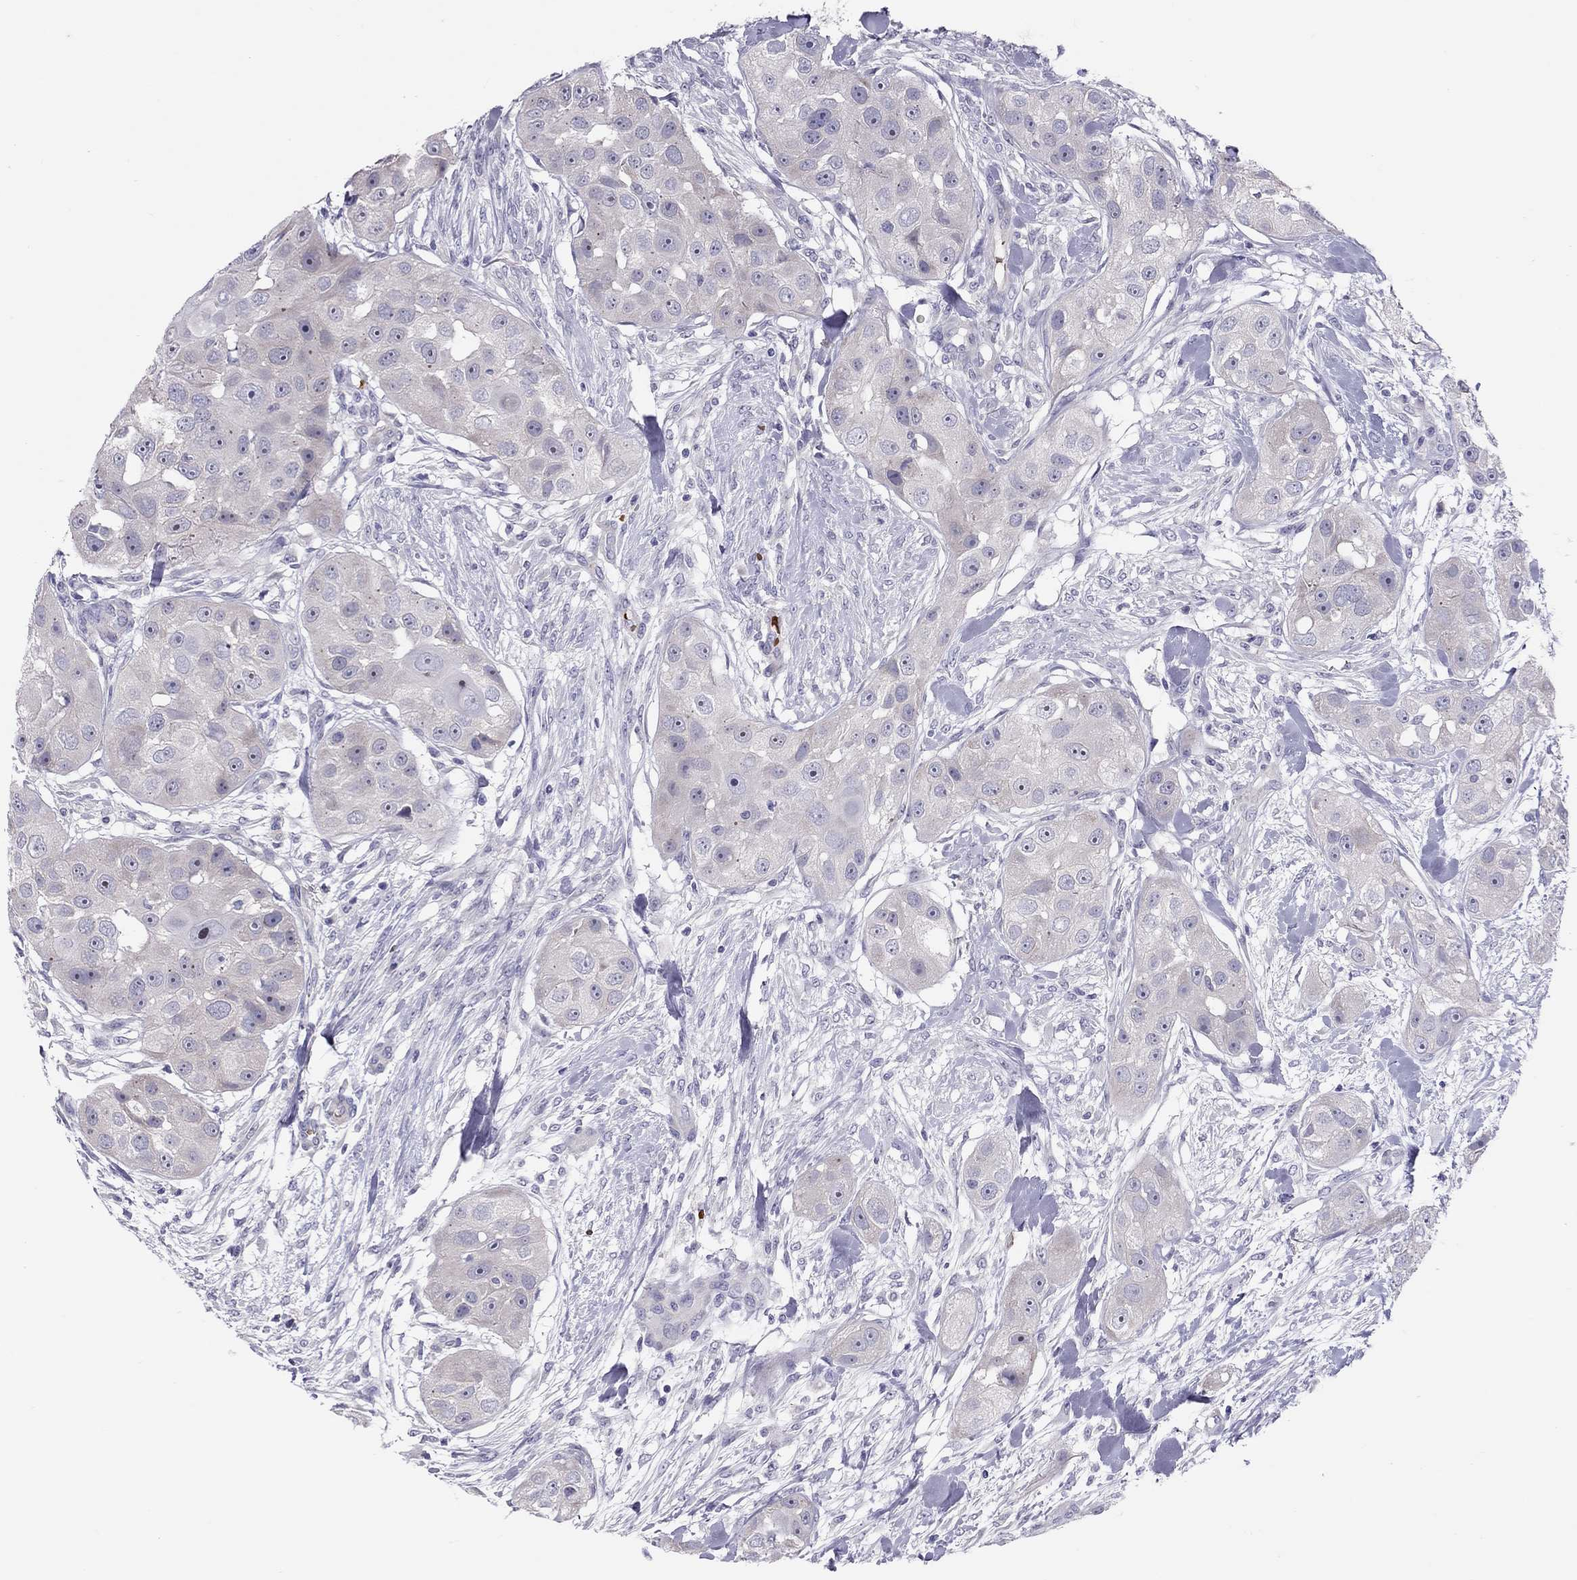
{"staining": {"intensity": "negative", "quantity": "none", "location": "none"}, "tissue": "head and neck cancer", "cell_type": "Tumor cells", "image_type": "cancer", "snomed": [{"axis": "morphology", "description": "Squamous cell carcinoma, NOS"}, {"axis": "topography", "description": "Head-Neck"}], "caption": "The histopathology image displays no significant expression in tumor cells of head and neck cancer (squamous cell carcinoma).", "gene": "FRMD1", "patient": {"sex": "male", "age": 51}}